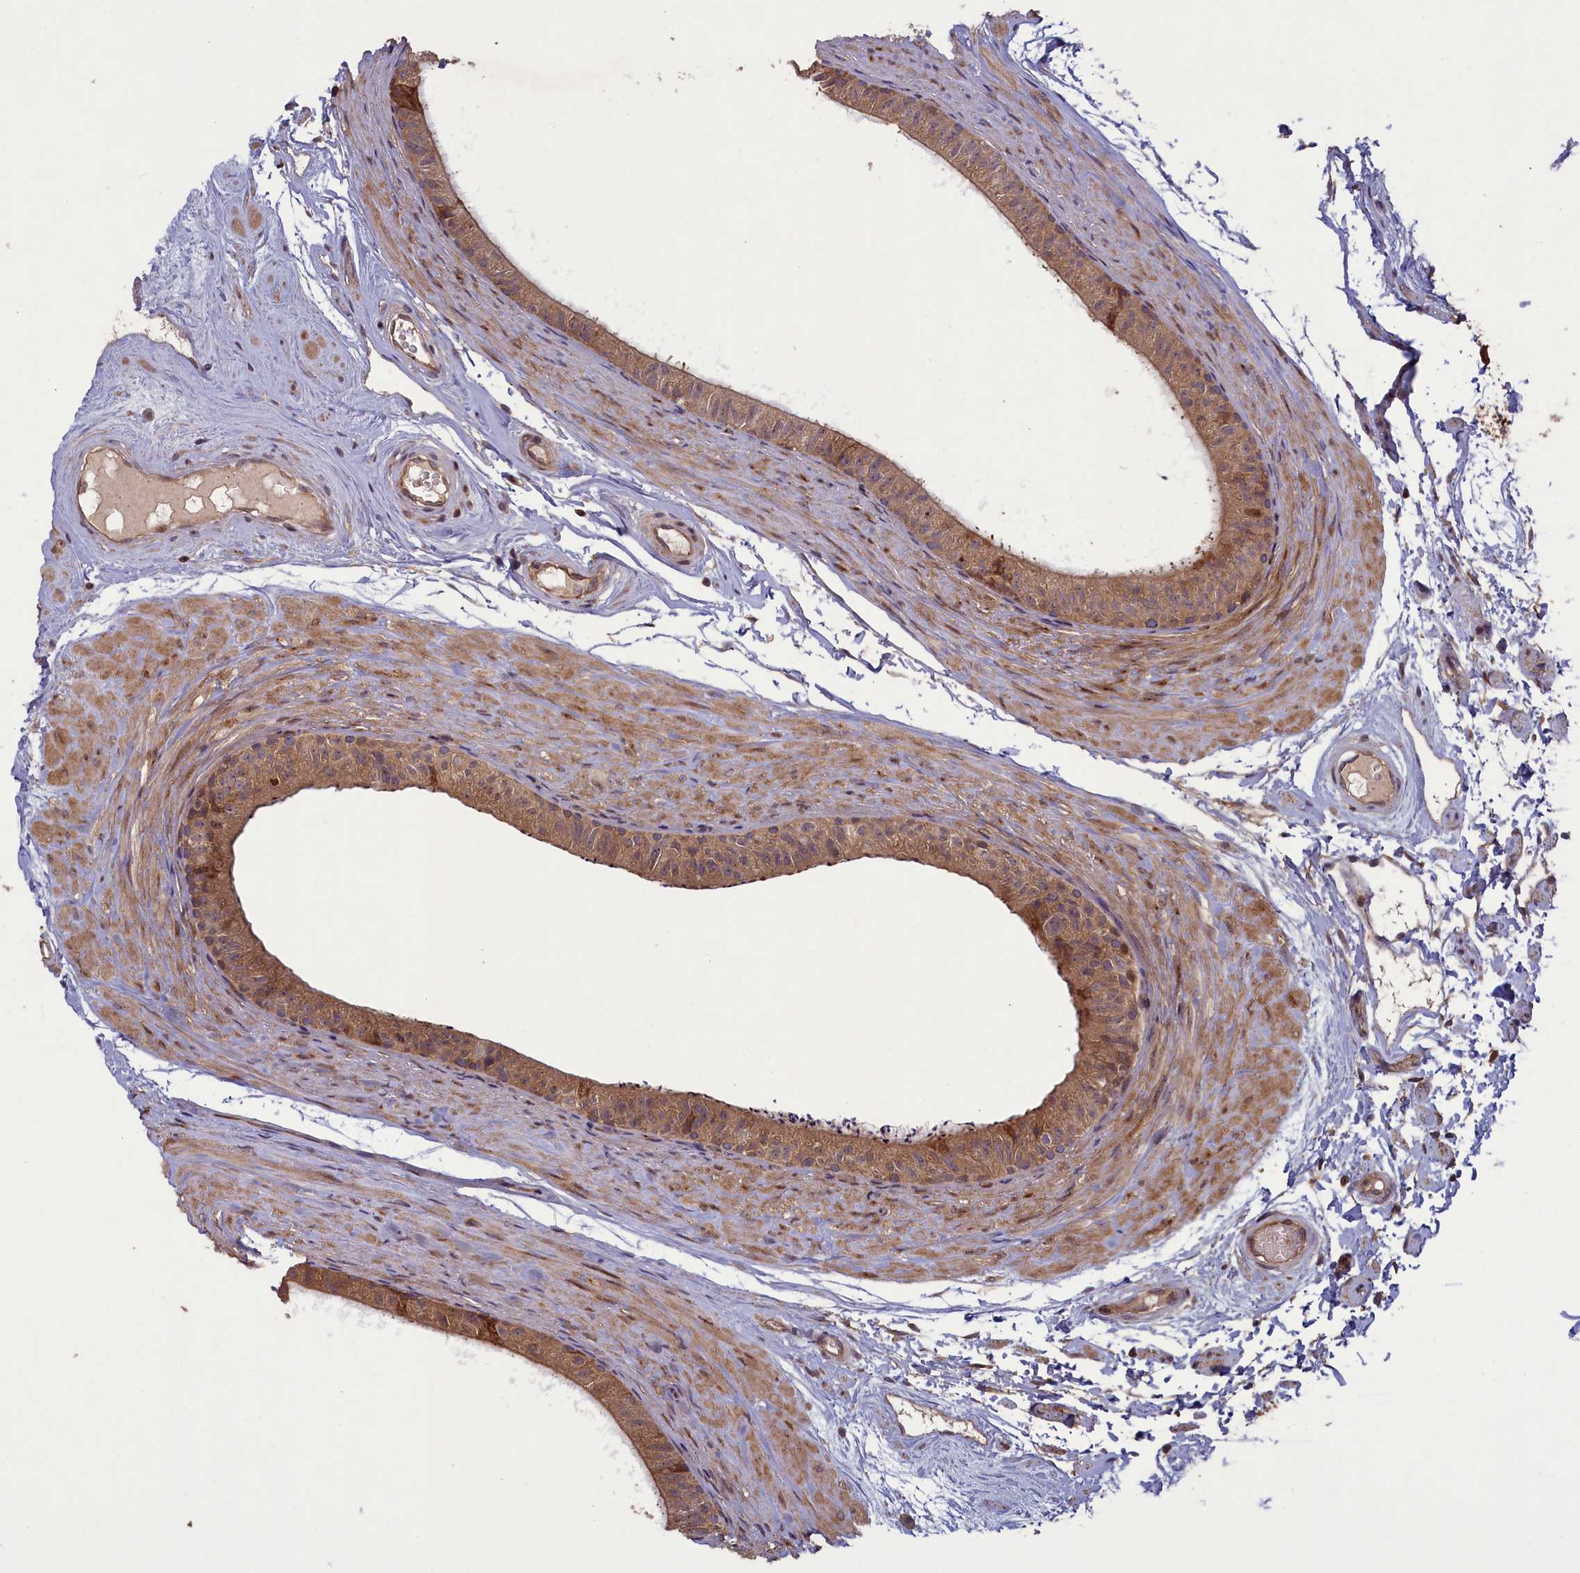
{"staining": {"intensity": "moderate", "quantity": ">75%", "location": "cytoplasmic/membranous"}, "tissue": "epididymis", "cell_type": "Glandular cells", "image_type": "normal", "snomed": [{"axis": "morphology", "description": "Normal tissue, NOS"}, {"axis": "topography", "description": "Epididymis"}], "caption": "Brown immunohistochemical staining in unremarkable epididymis shows moderate cytoplasmic/membranous positivity in about >75% of glandular cells.", "gene": "CIAO2B", "patient": {"sex": "male", "age": 45}}